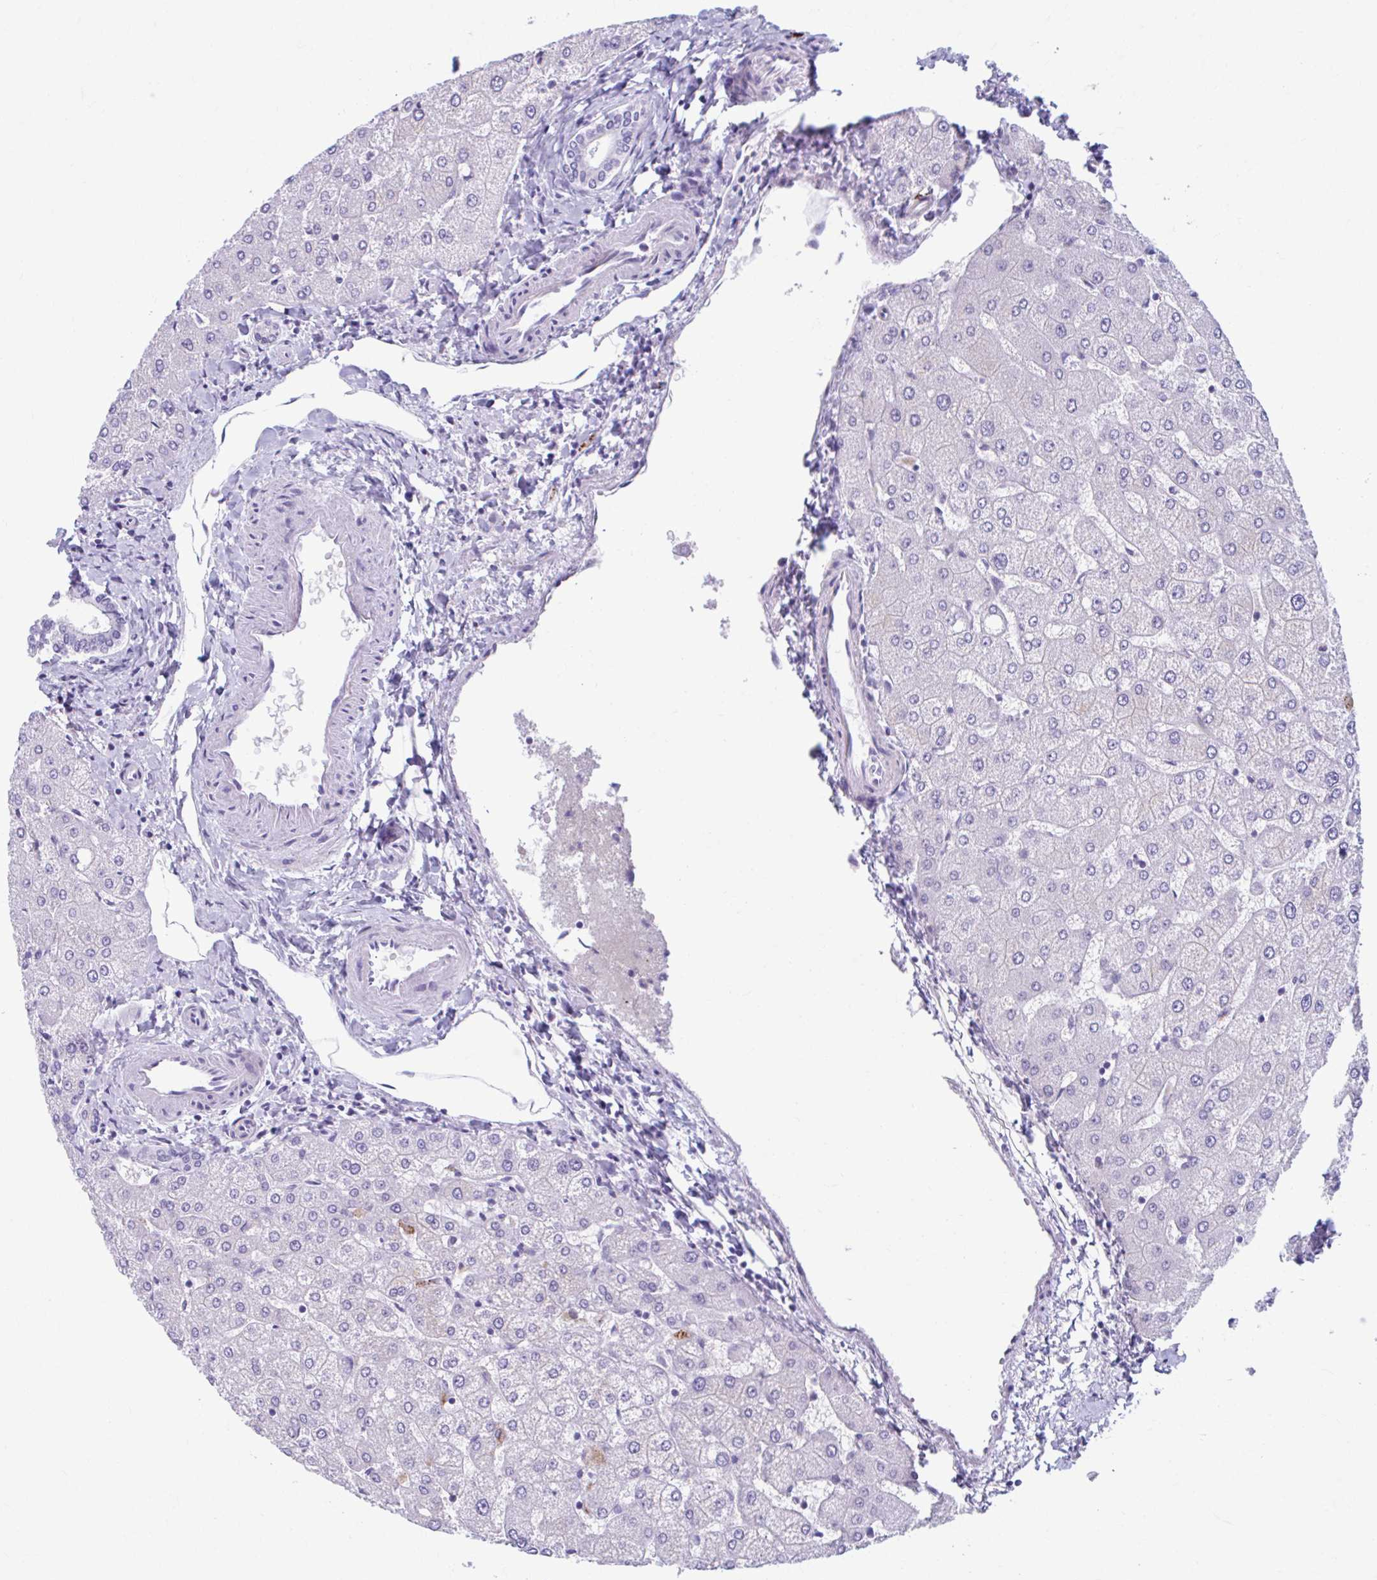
{"staining": {"intensity": "negative", "quantity": "none", "location": "none"}, "tissue": "liver", "cell_type": "Cholangiocytes", "image_type": "normal", "snomed": [{"axis": "morphology", "description": "Normal tissue, NOS"}, {"axis": "topography", "description": "Liver"}], "caption": "Liver was stained to show a protein in brown. There is no significant expression in cholangiocytes.", "gene": "C12orf71", "patient": {"sex": "female", "age": 54}}